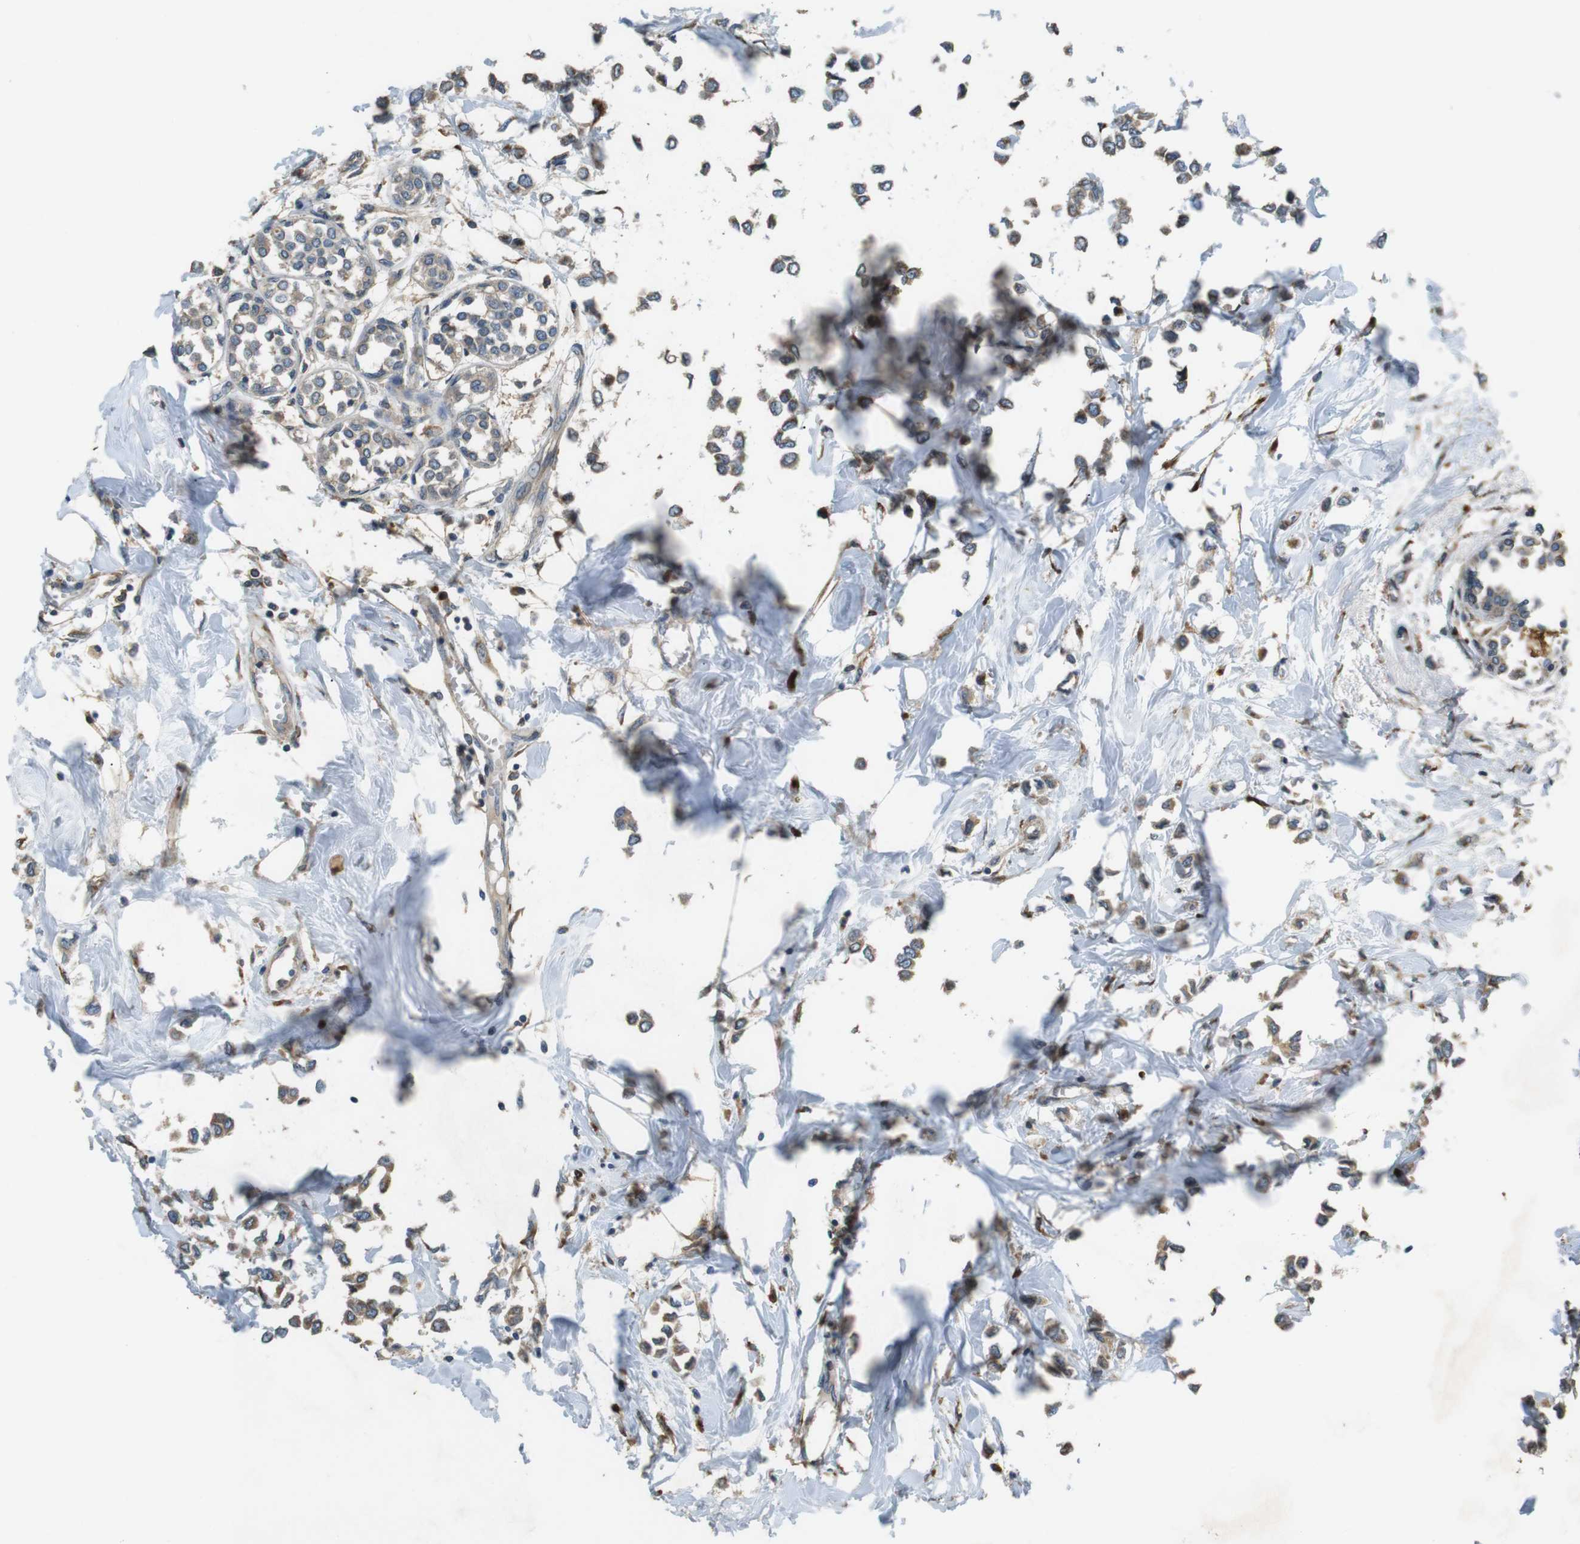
{"staining": {"intensity": "moderate", "quantity": ">75%", "location": "cytoplasmic/membranous"}, "tissue": "breast cancer", "cell_type": "Tumor cells", "image_type": "cancer", "snomed": [{"axis": "morphology", "description": "Lobular carcinoma"}, {"axis": "topography", "description": "Breast"}], "caption": "IHC micrograph of human breast lobular carcinoma stained for a protein (brown), which reveals medium levels of moderate cytoplasmic/membranous staining in about >75% of tumor cells.", "gene": "ARHGAP24", "patient": {"sex": "female", "age": 51}}